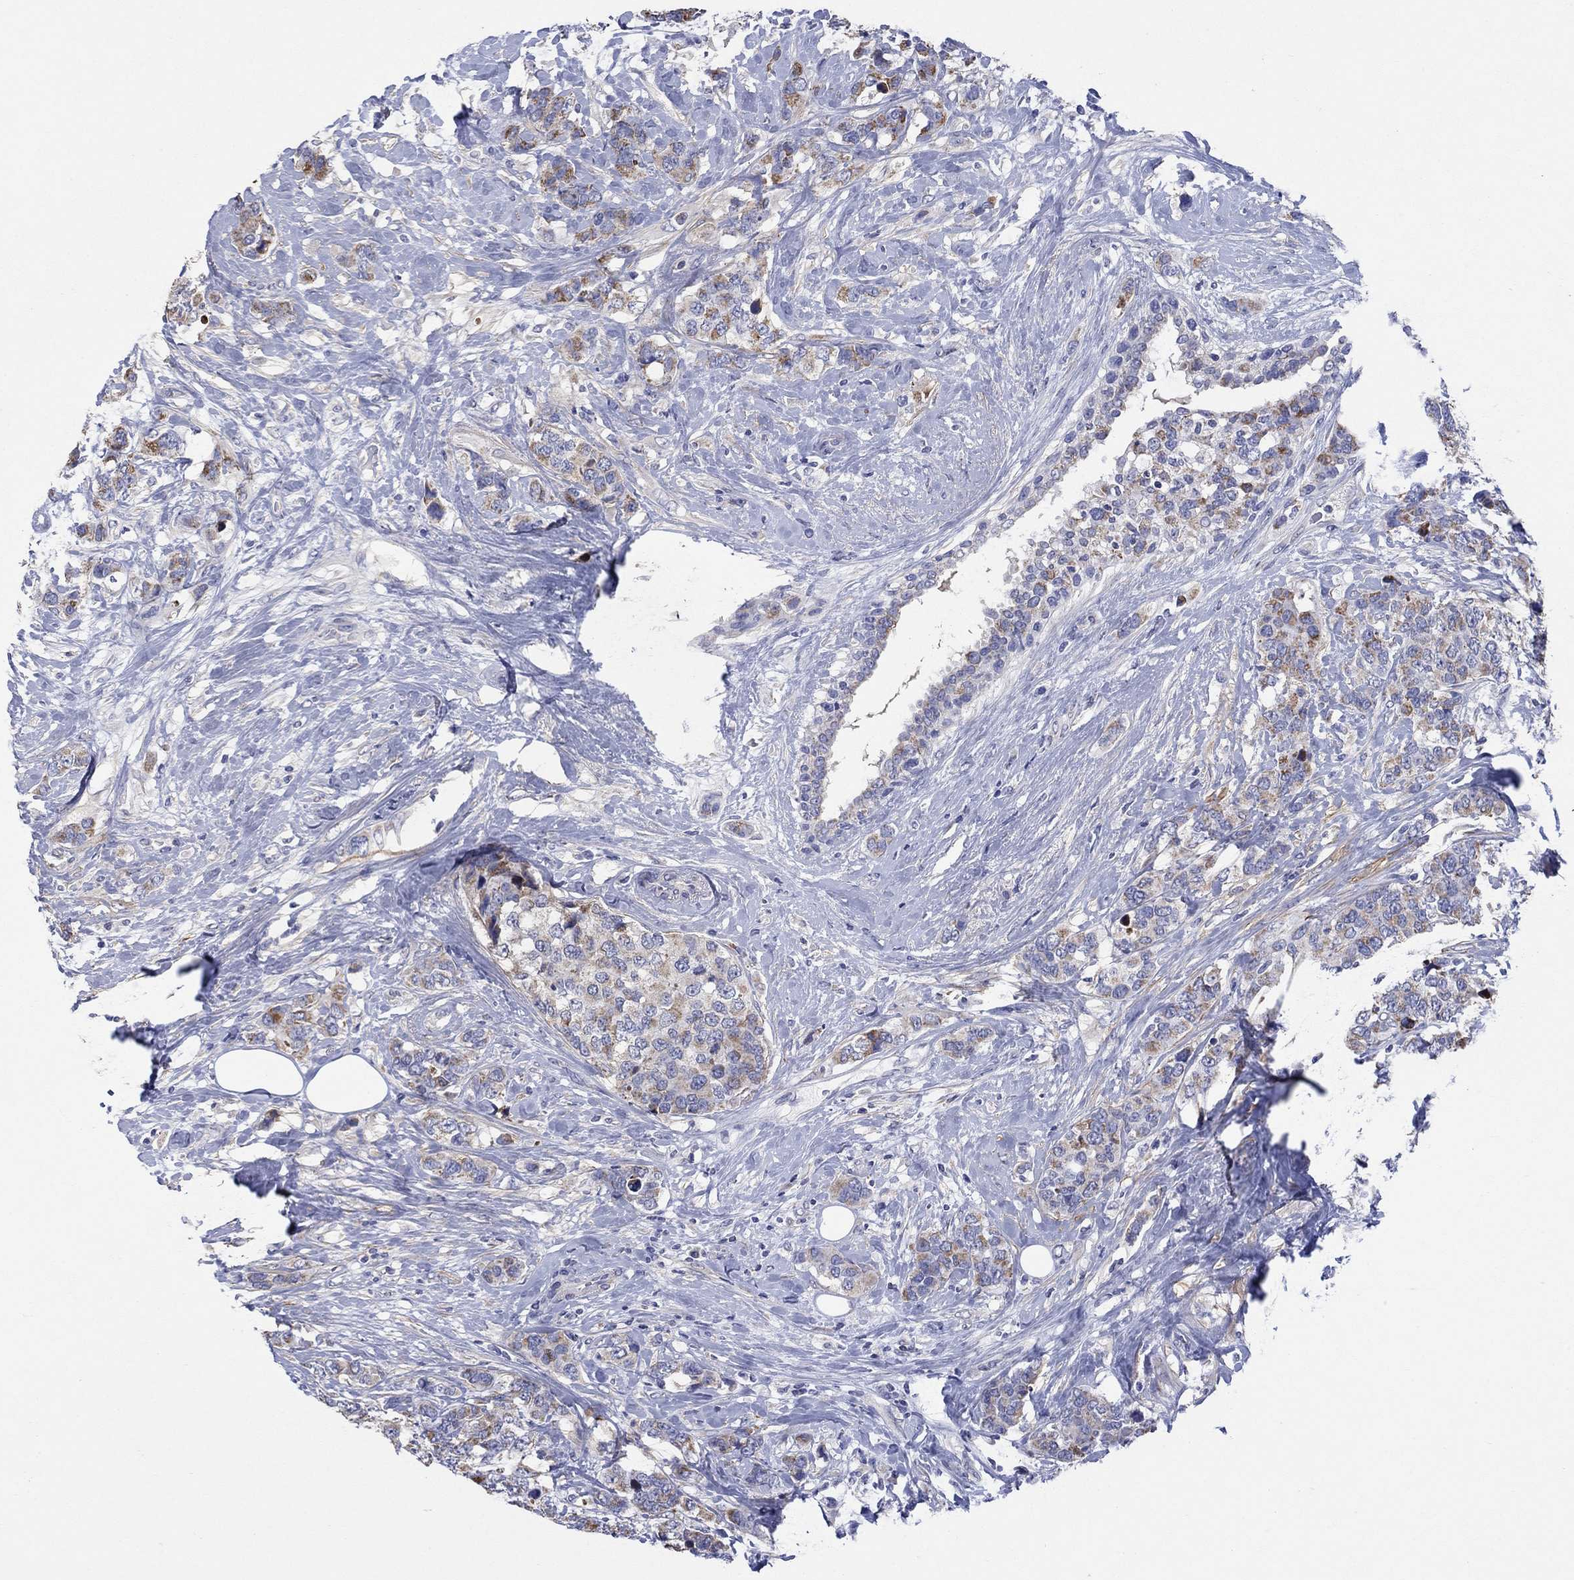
{"staining": {"intensity": "moderate", "quantity": ">75%", "location": "cytoplasmic/membranous"}, "tissue": "breast cancer", "cell_type": "Tumor cells", "image_type": "cancer", "snomed": [{"axis": "morphology", "description": "Lobular carcinoma"}, {"axis": "topography", "description": "Breast"}], "caption": "Breast cancer (lobular carcinoma) stained for a protein reveals moderate cytoplasmic/membranous positivity in tumor cells. (DAB IHC with brightfield microscopy, high magnification).", "gene": "CLVS1", "patient": {"sex": "female", "age": 59}}